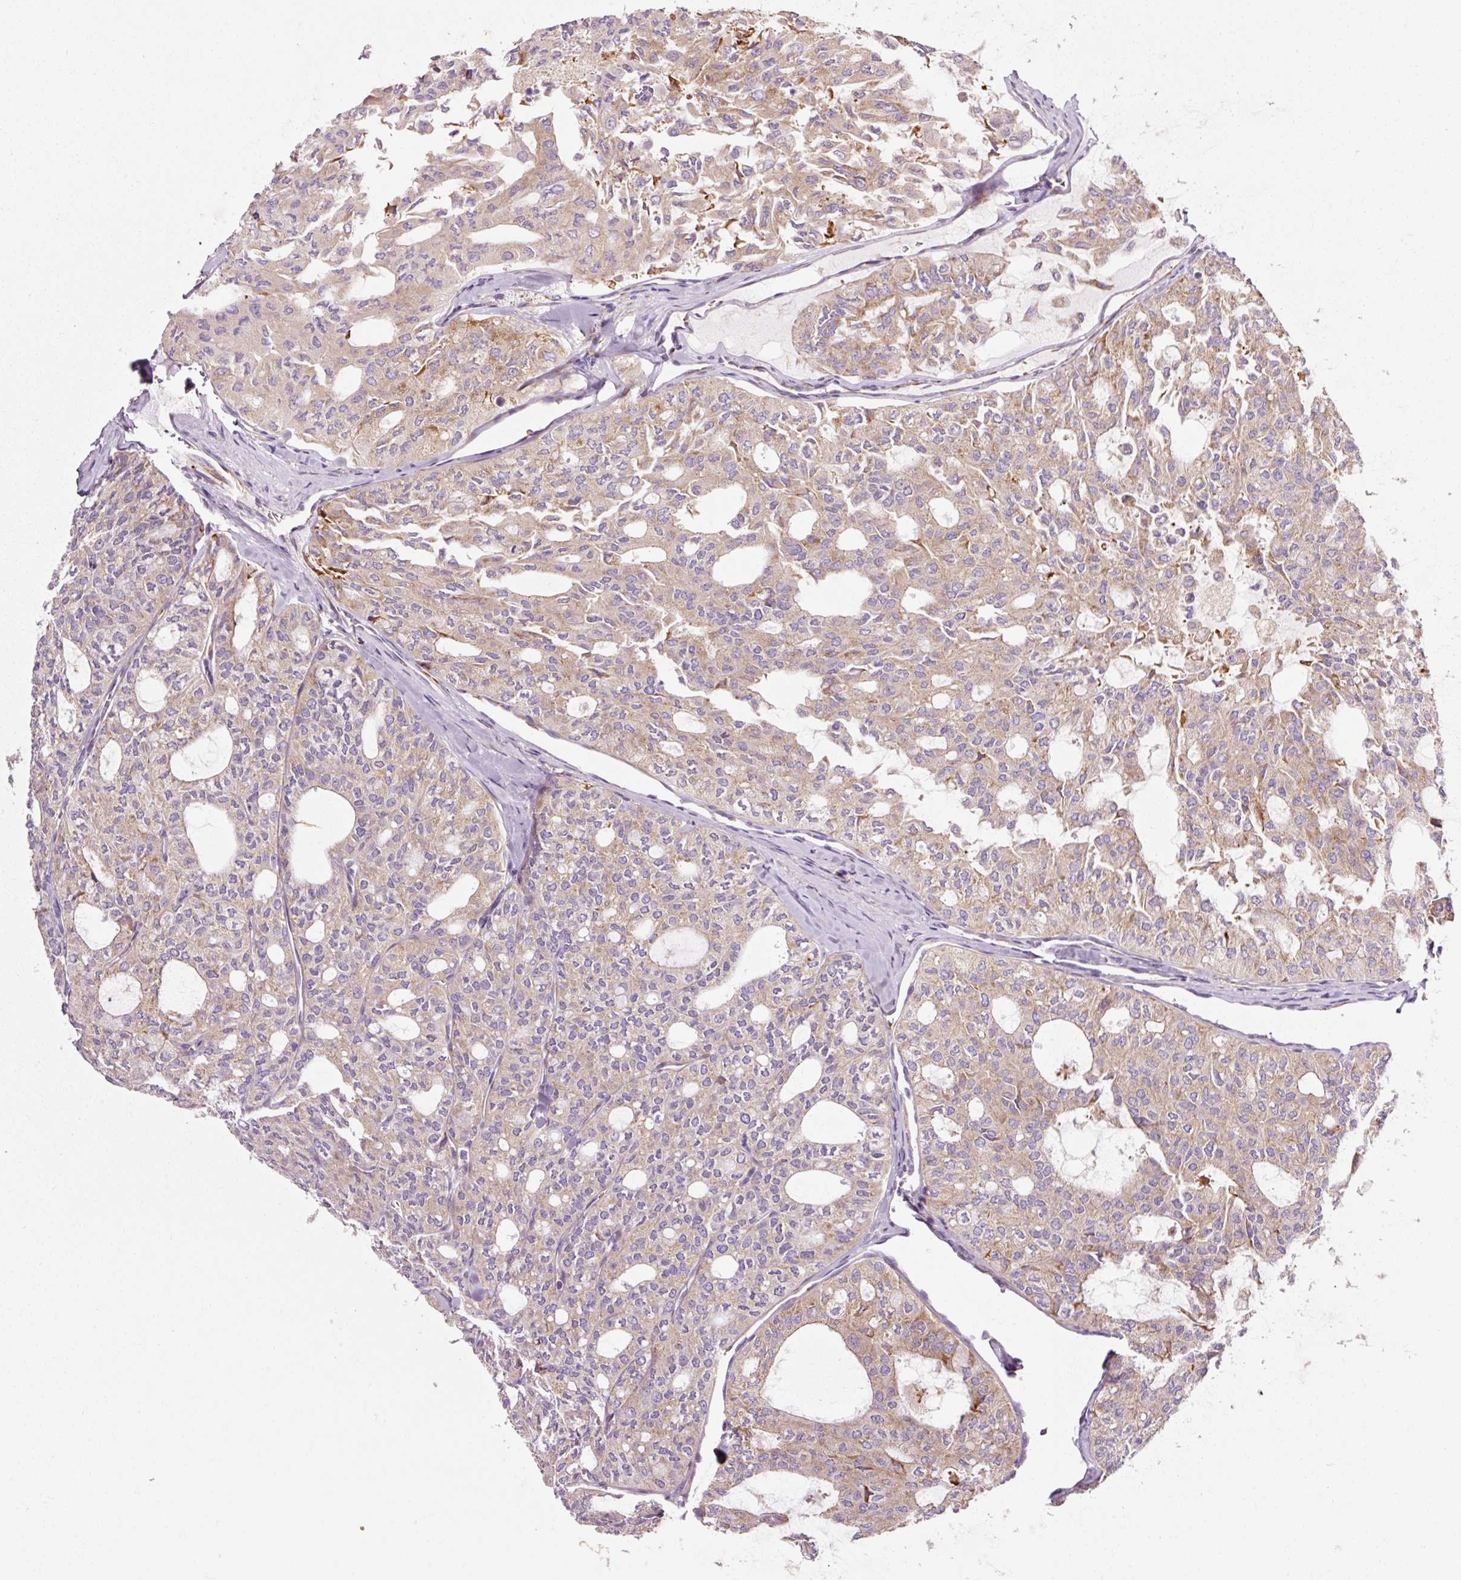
{"staining": {"intensity": "weak", "quantity": ">75%", "location": "cytoplasmic/membranous"}, "tissue": "thyroid cancer", "cell_type": "Tumor cells", "image_type": "cancer", "snomed": [{"axis": "morphology", "description": "Follicular adenoma carcinoma, NOS"}, {"axis": "topography", "description": "Thyroid gland"}], "caption": "Thyroid cancer stained with a protein marker displays weak staining in tumor cells.", "gene": "RPL10A", "patient": {"sex": "male", "age": 75}}